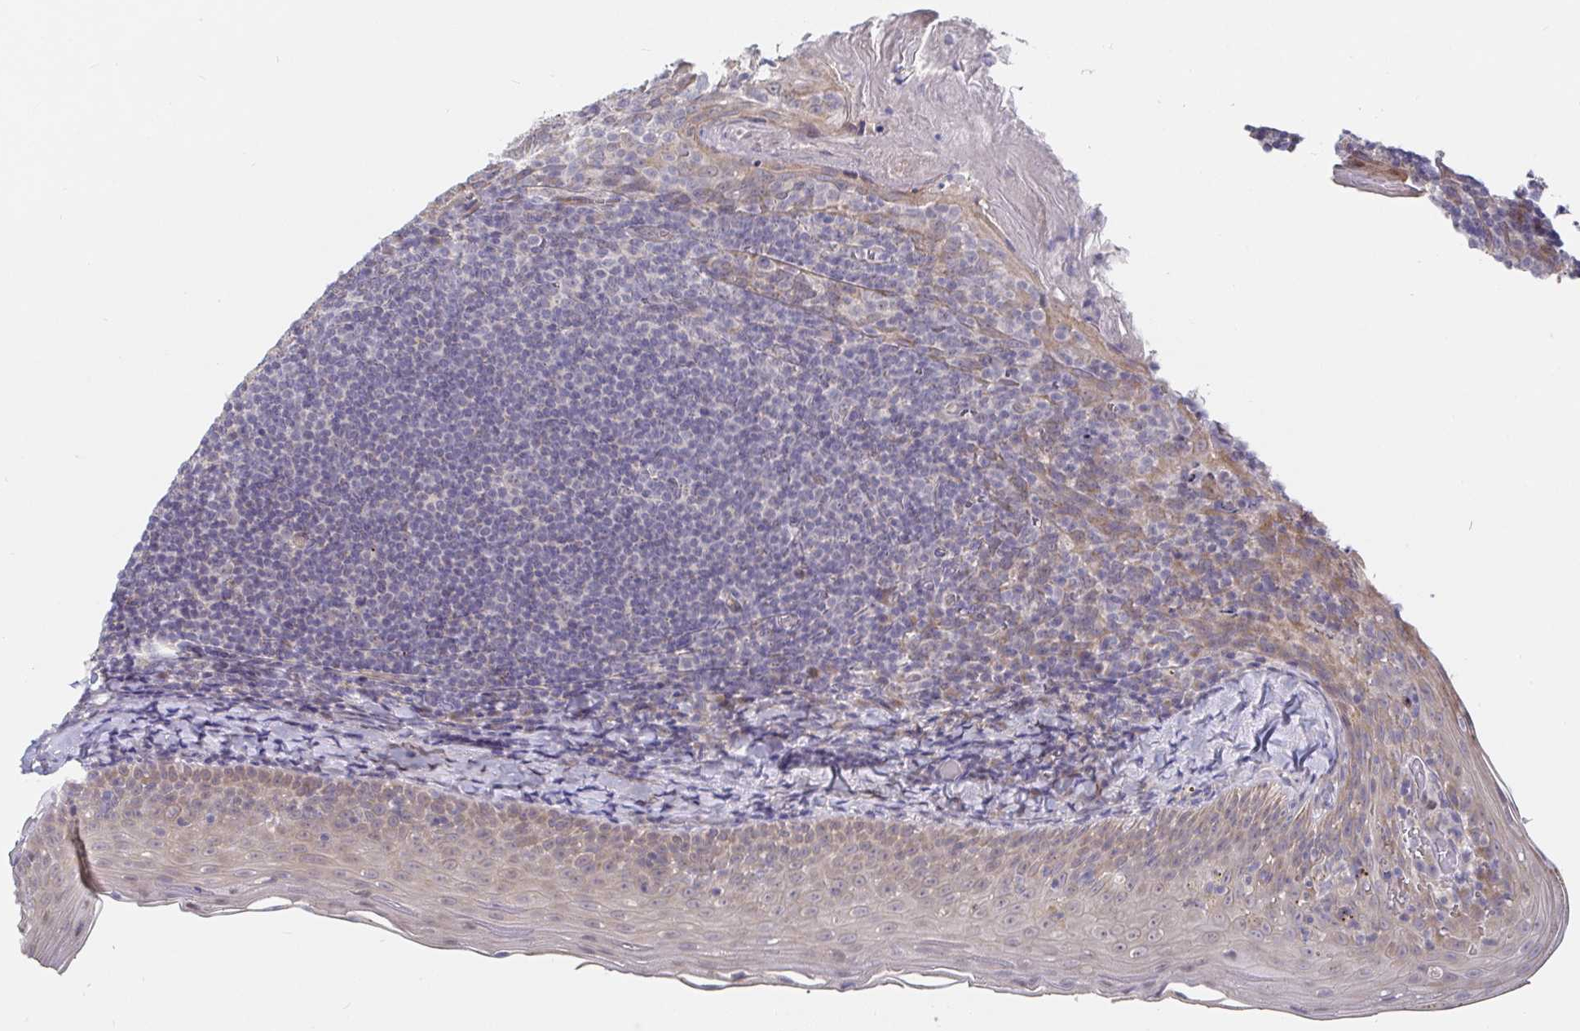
{"staining": {"intensity": "negative", "quantity": "none", "location": "none"}, "tissue": "tonsil", "cell_type": "Germinal center cells", "image_type": "normal", "snomed": [{"axis": "morphology", "description": "Normal tissue, NOS"}, {"axis": "topography", "description": "Tonsil"}], "caption": "This is an immunohistochemistry (IHC) photomicrograph of normal human tonsil. There is no staining in germinal center cells.", "gene": "CIT", "patient": {"sex": "female", "age": 10}}